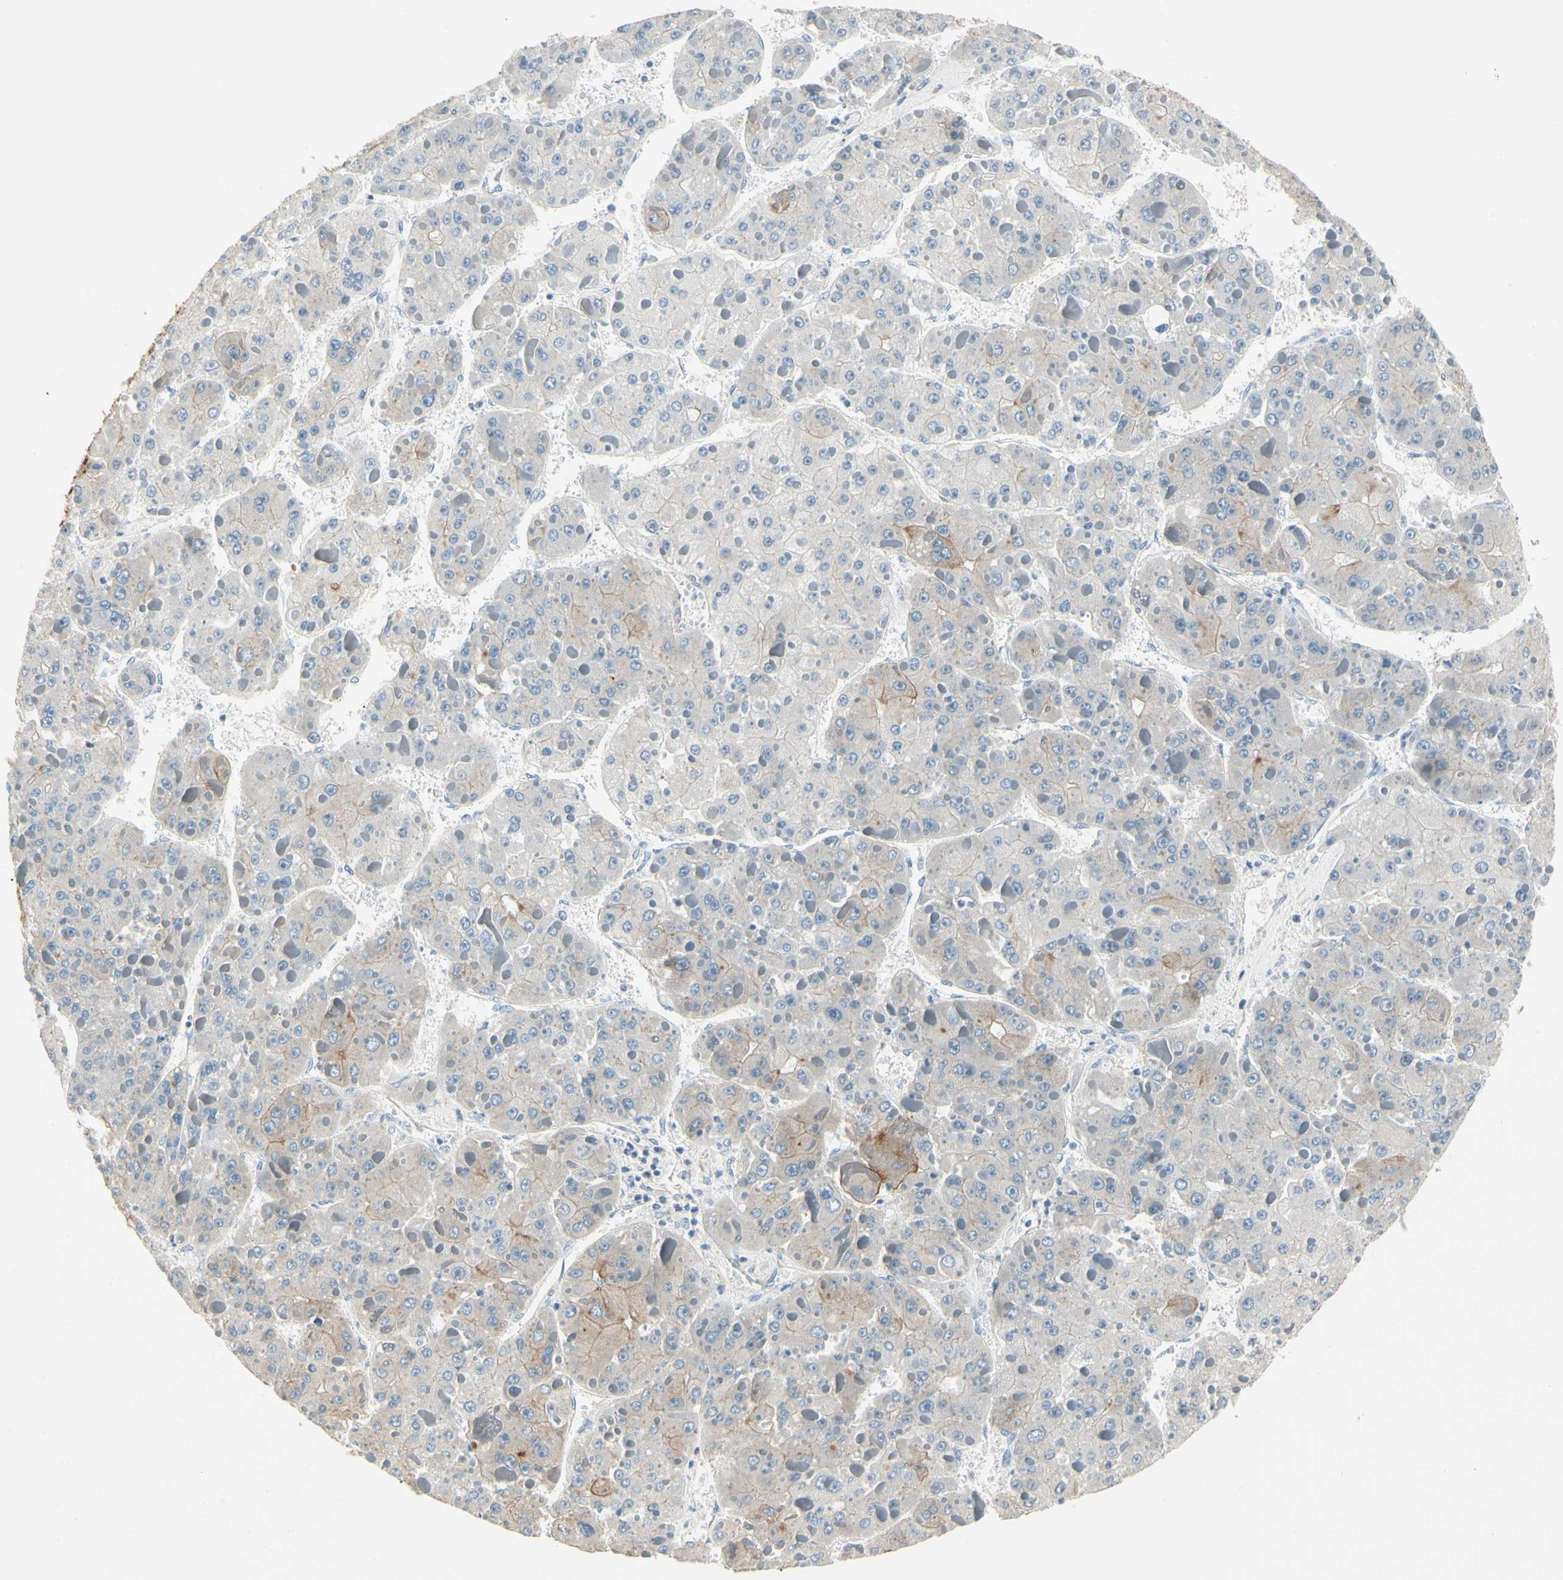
{"staining": {"intensity": "weak", "quantity": "<25%", "location": "cytoplasmic/membranous"}, "tissue": "liver cancer", "cell_type": "Tumor cells", "image_type": "cancer", "snomed": [{"axis": "morphology", "description": "Carcinoma, Hepatocellular, NOS"}, {"axis": "topography", "description": "Liver"}], "caption": "An immunohistochemistry (IHC) histopathology image of hepatocellular carcinoma (liver) is shown. There is no staining in tumor cells of hepatocellular carcinoma (liver).", "gene": "DUSP12", "patient": {"sex": "female", "age": 73}}